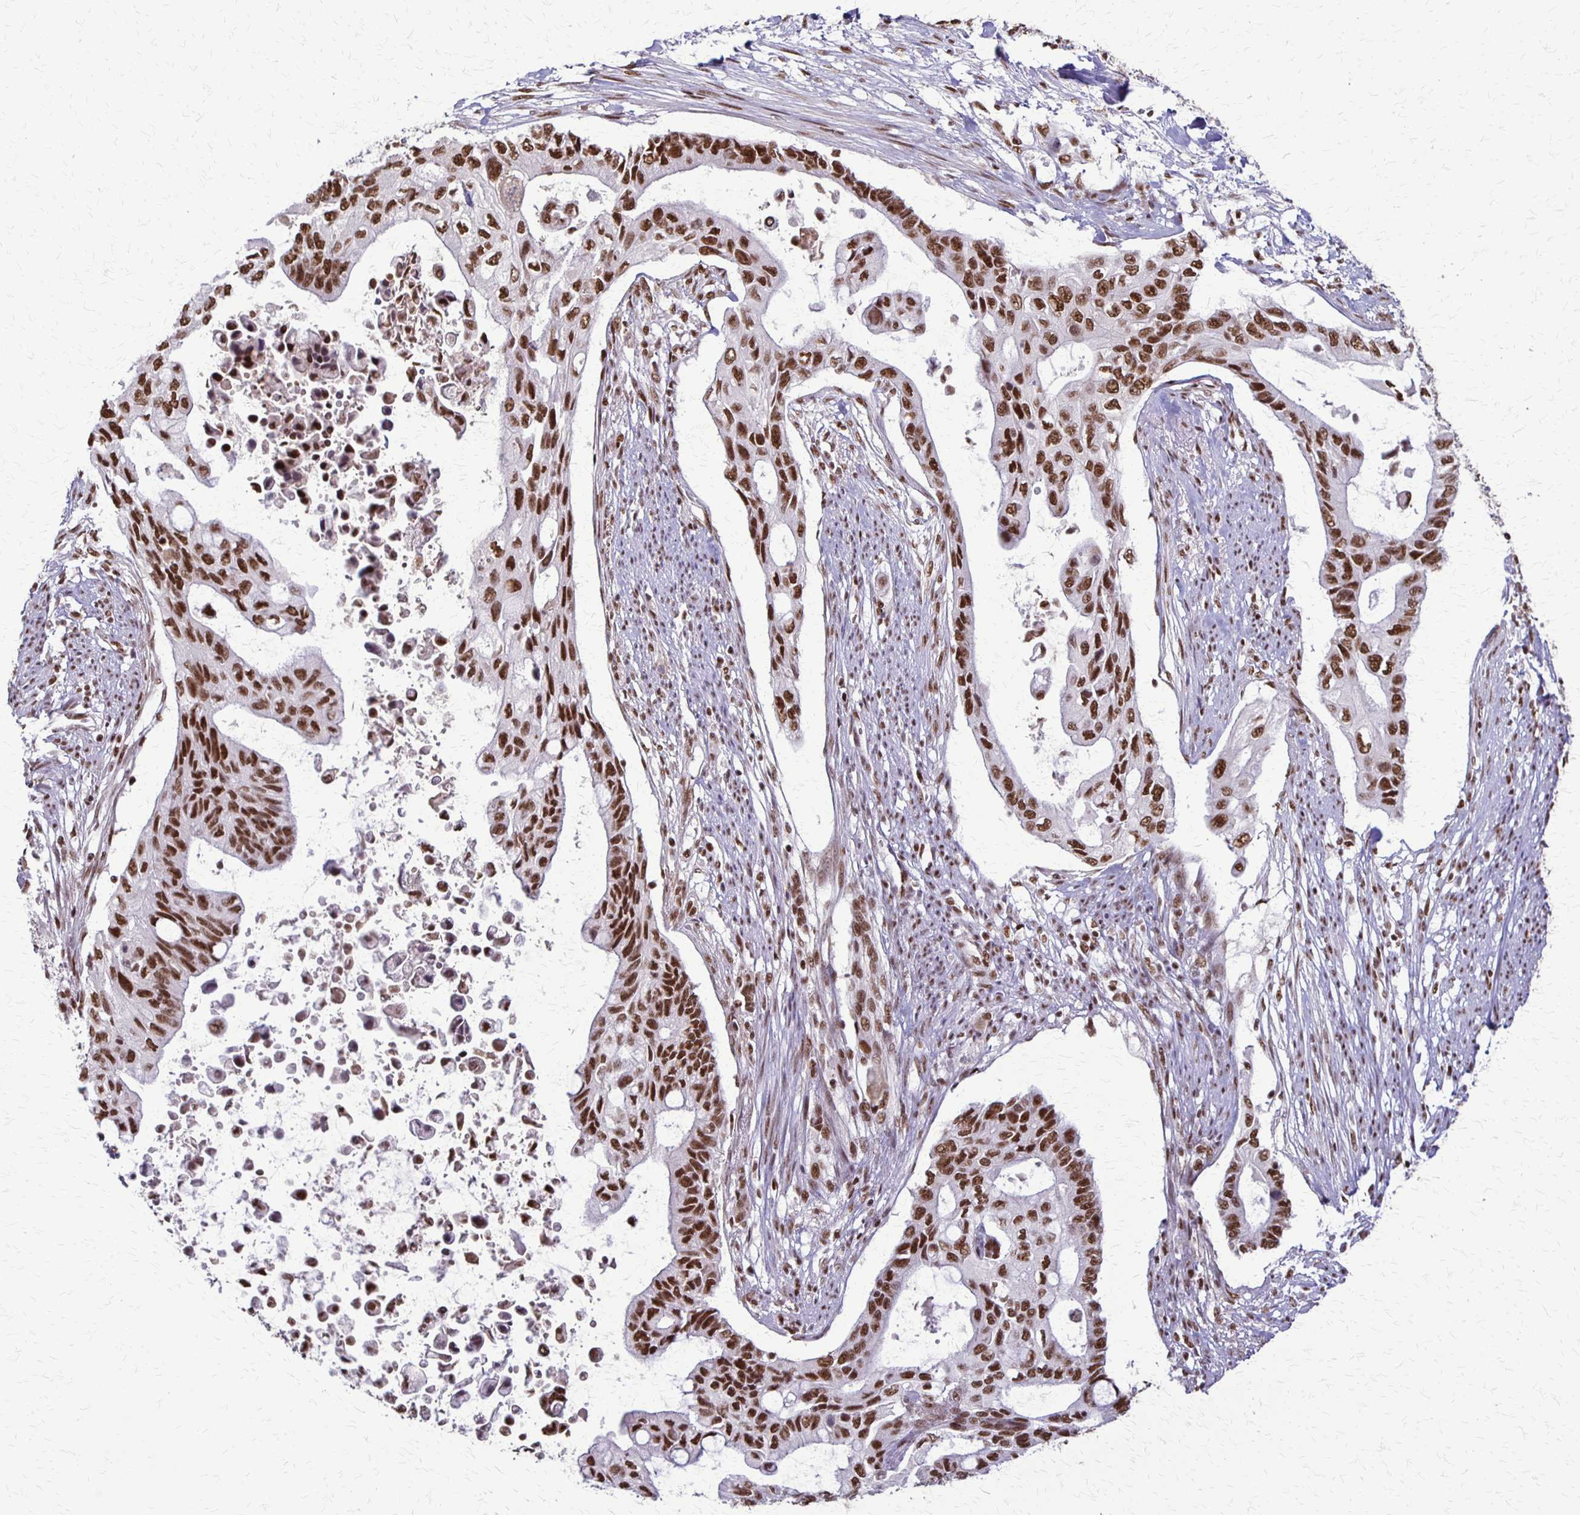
{"staining": {"intensity": "strong", "quantity": ">75%", "location": "nuclear"}, "tissue": "pancreatic cancer", "cell_type": "Tumor cells", "image_type": "cancer", "snomed": [{"axis": "morphology", "description": "Adenocarcinoma, NOS"}, {"axis": "topography", "description": "Pancreas"}], "caption": "Immunohistochemistry (IHC) micrograph of neoplastic tissue: human pancreatic adenocarcinoma stained using IHC demonstrates high levels of strong protein expression localized specifically in the nuclear of tumor cells, appearing as a nuclear brown color.", "gene": "XRCC6", "patient": {"sex": "female", "age": 63}}